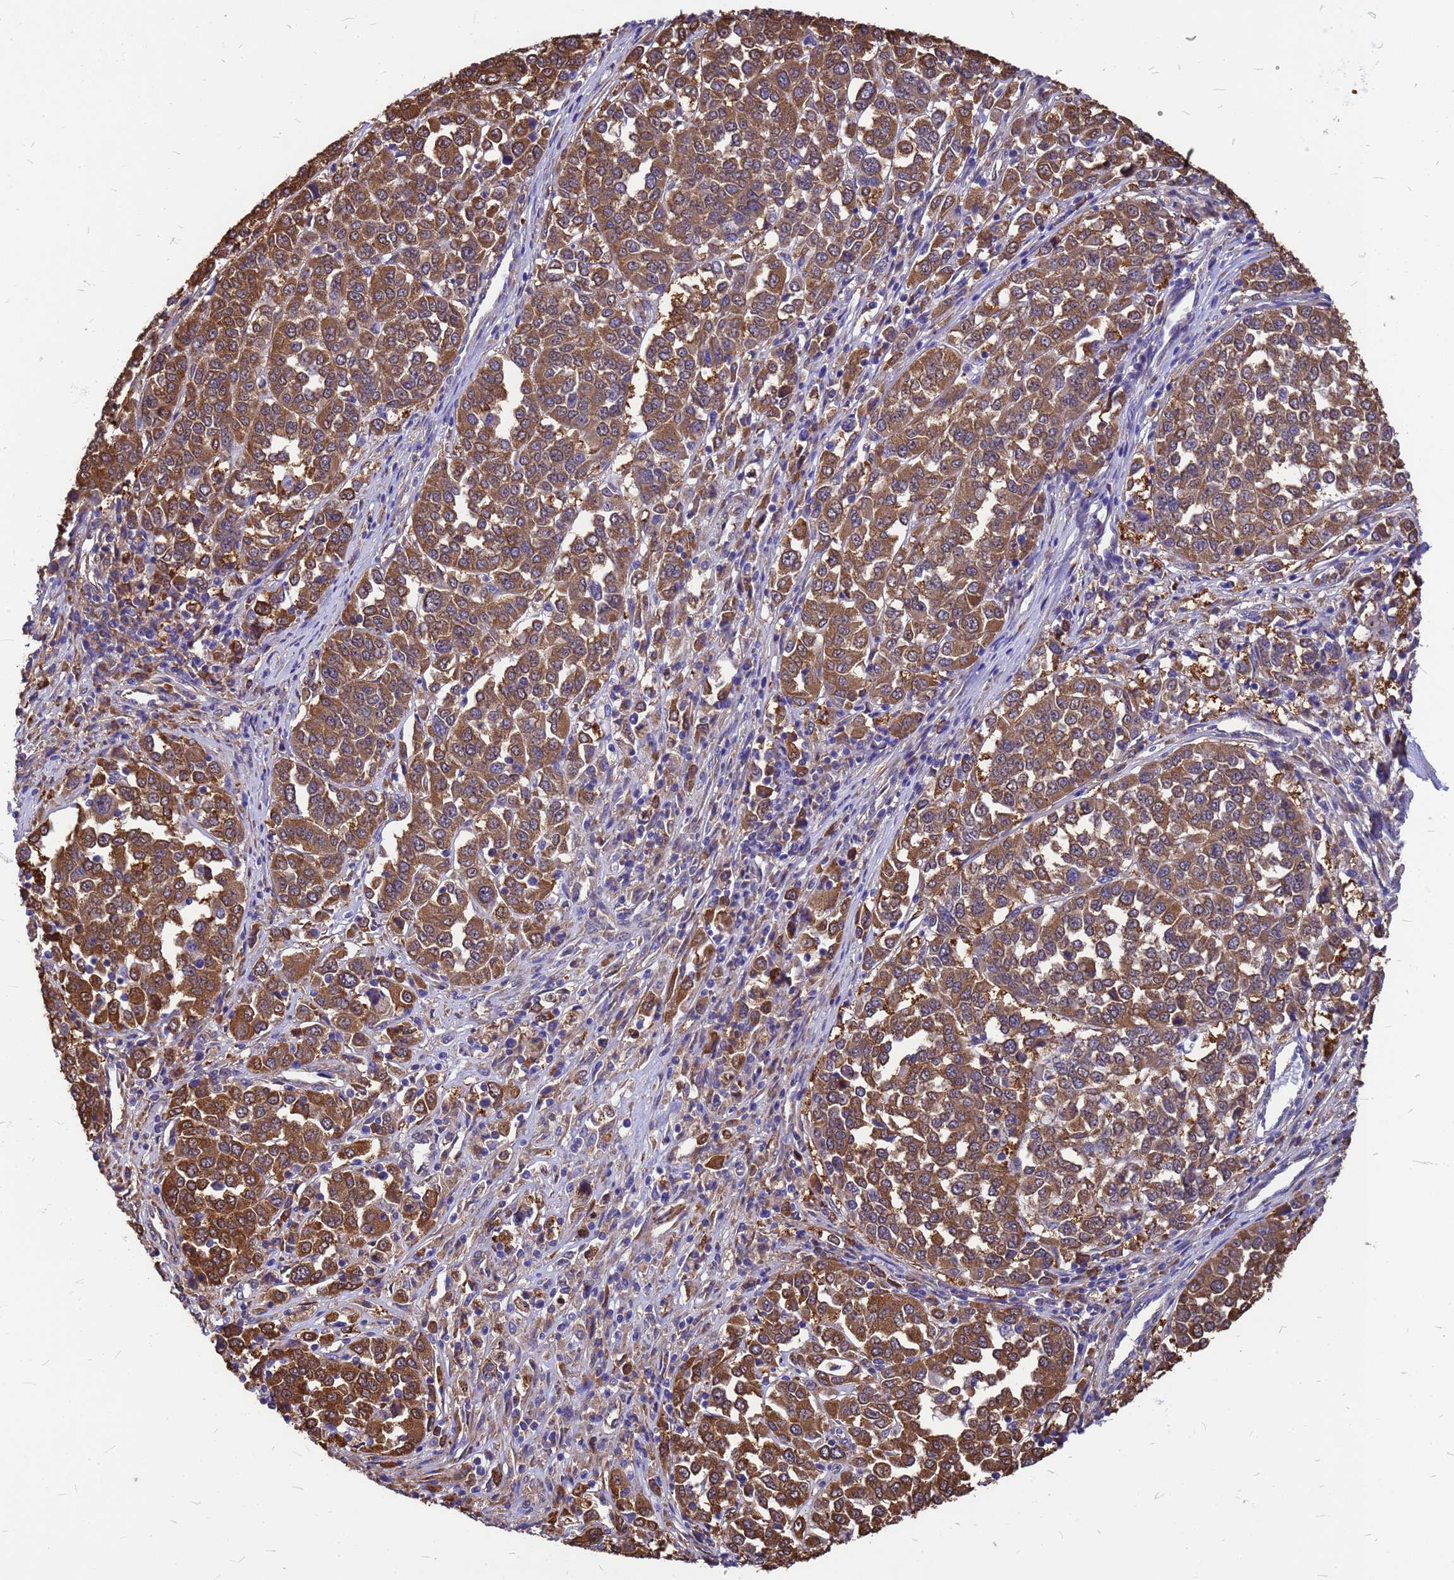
{"staining": {"intensity": "moderate", "quantity": ">75%", "location": "cytoplasmic/membranous"}, "tissue": "melanoma", "cell_type": "Tumor cells", "image_type": "cancer", "snomed": [{"axis": "morphology", "description": "Malignant melanoma, Metastatic site"}, {"axis": "topography", "description": "Lymph node"}], "caption": "Malignant melanoma (metastatic site) stained with a protein marker displays moderate staining in tumor cells.", "gene": "GID4", "patient": {"sex": "male", "age": 44}}